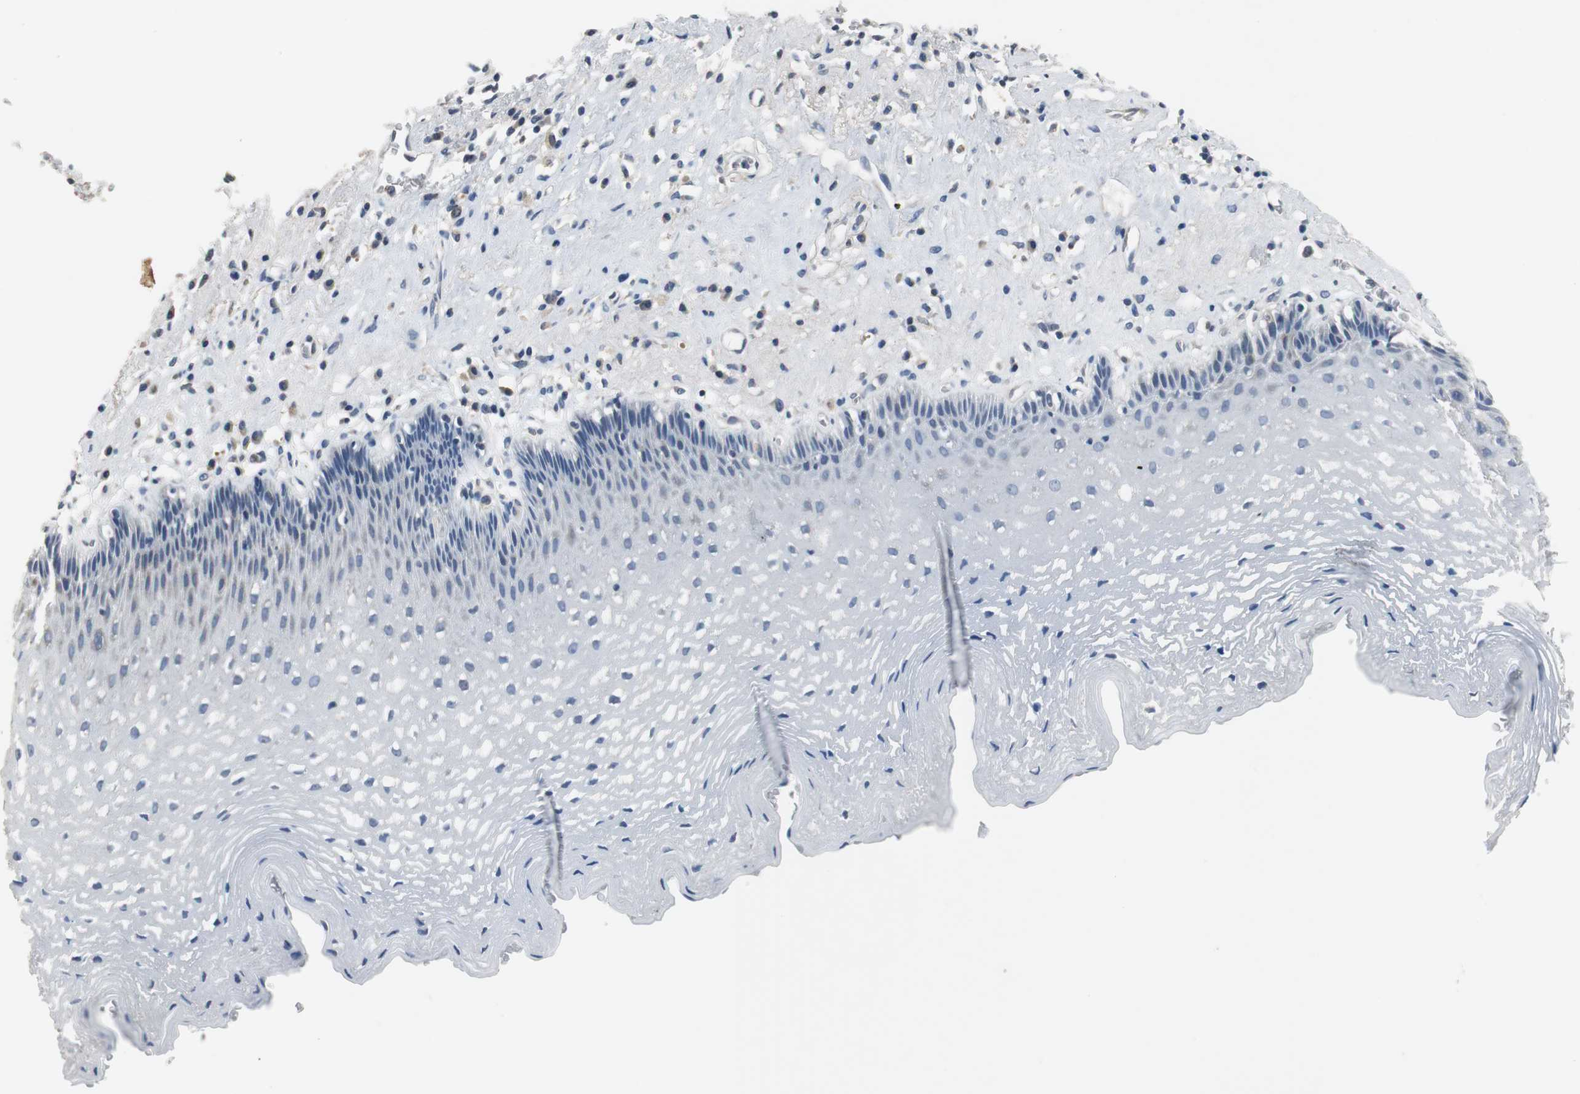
{"staining": {"intensity": "negative", "quantity": "none", "location": "none"}, "tissue": "esophagus", "cell_type": "Squamous epithelial cells", "image_type": "normal", "snomed": [{"axis": "morphology", "description": "Normal tissue, NOS"}, {"axis": "topography", "description": "Esophagus"}], "caption": "The photomicrograph exhibits no significant positivity in squamous epithelial cells of esophagus. The staining is performed using DAB brown chromogen with nuclei counter-stained in using hematoxylin.", "gene": "MTIF2", "patient": {"sex": "female", "age": 70}}